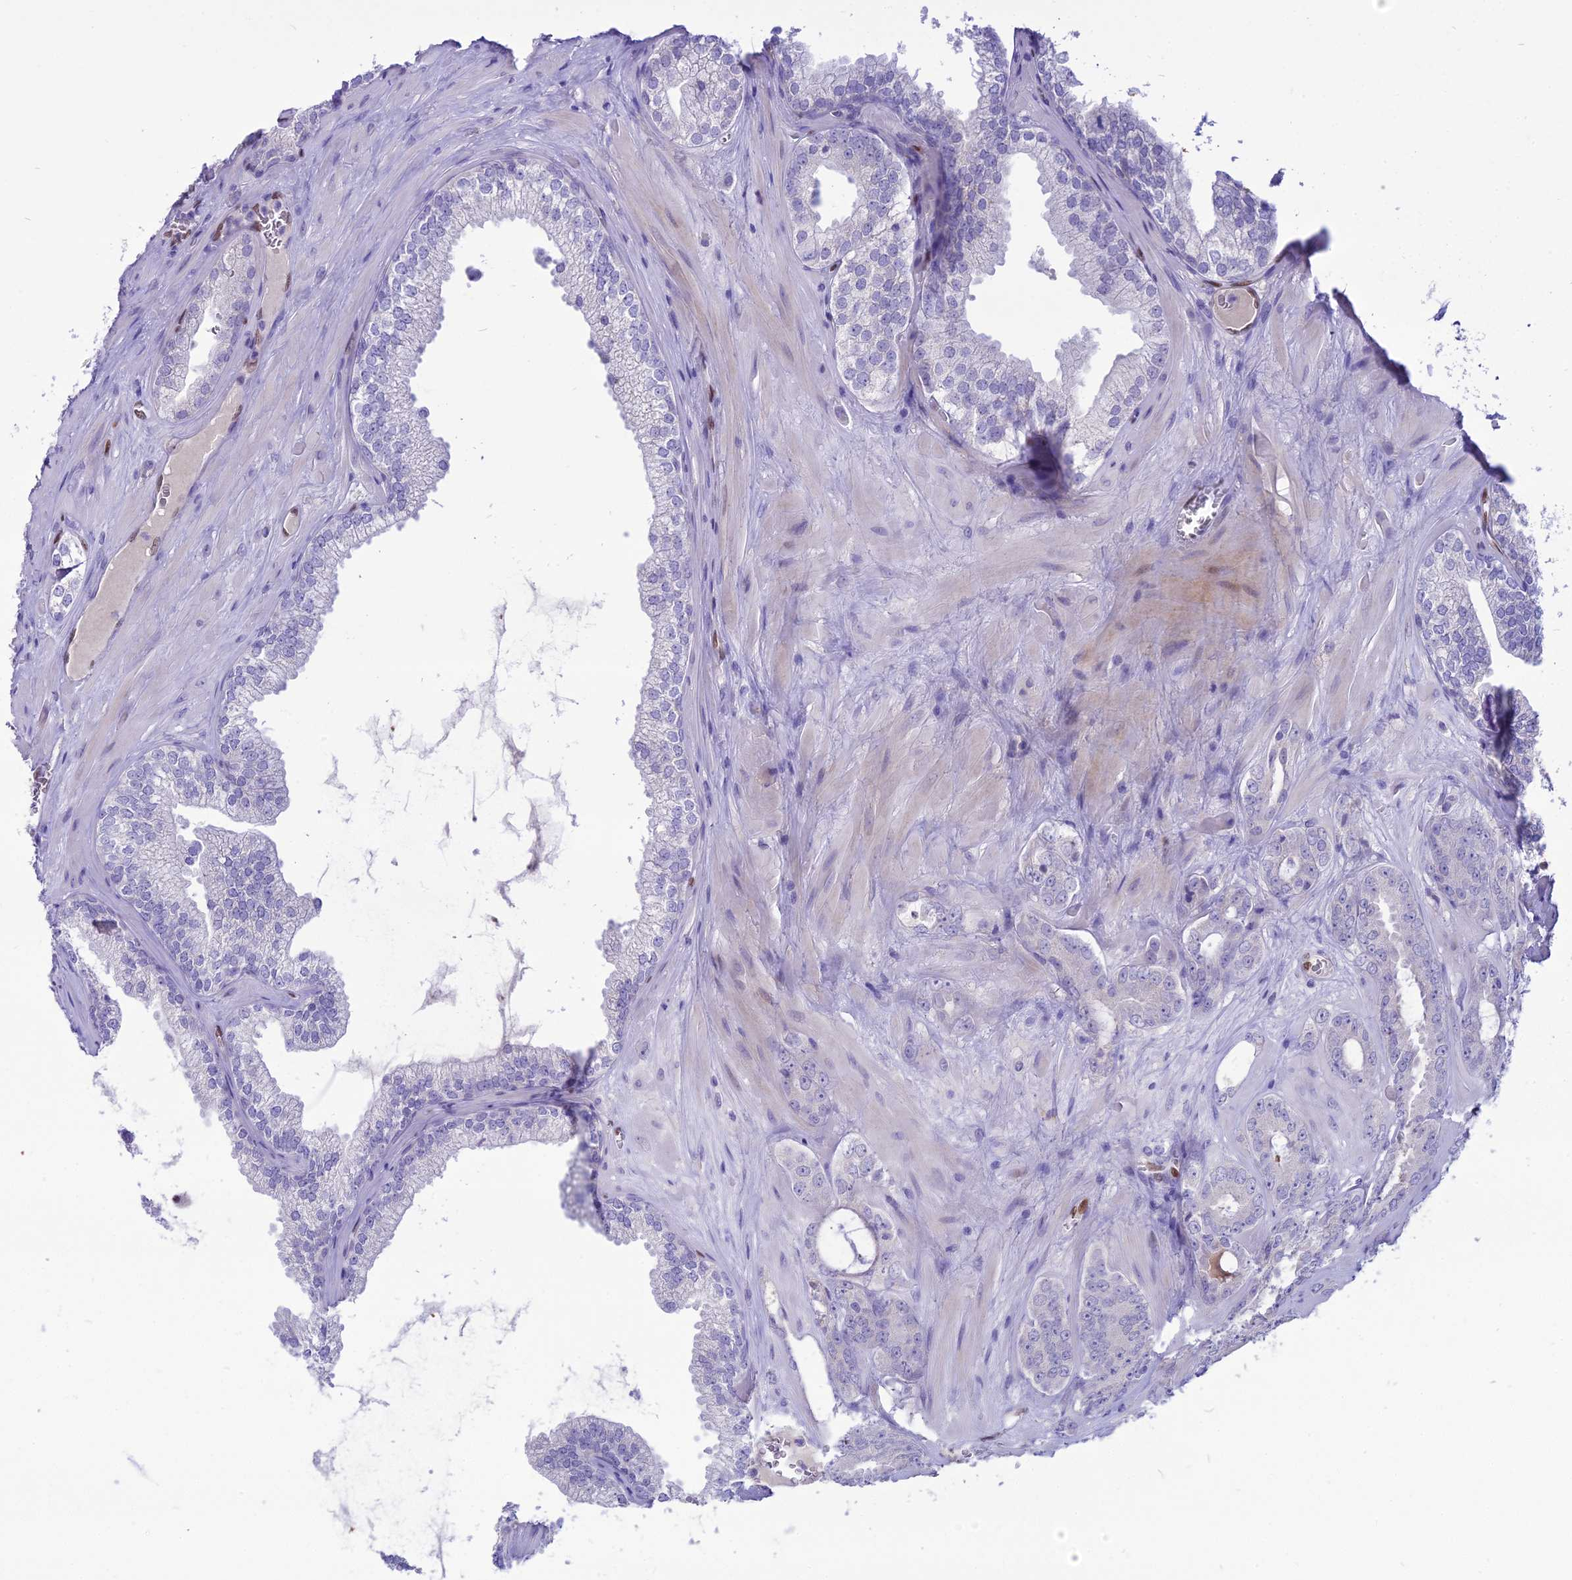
{"staining": {"intensity": "negative", "quantity": "none", "location": "none"}, "tissue": "prostate cancer", "cell_type": "Tumor cells", "image_type": "cancer", "snomed": [{"axis": "morphology", "description": "Adenocarcinoma, Low grade"}, {"axis": "topography", "description": "Prostate"}], "caption": "A histopathology image of human prostate cancer (low-grade adenocarcinoma) is negative for staining in tumor cells.", "gene": "NOVA2", "patient": {"sex": "male", "age": 60}}